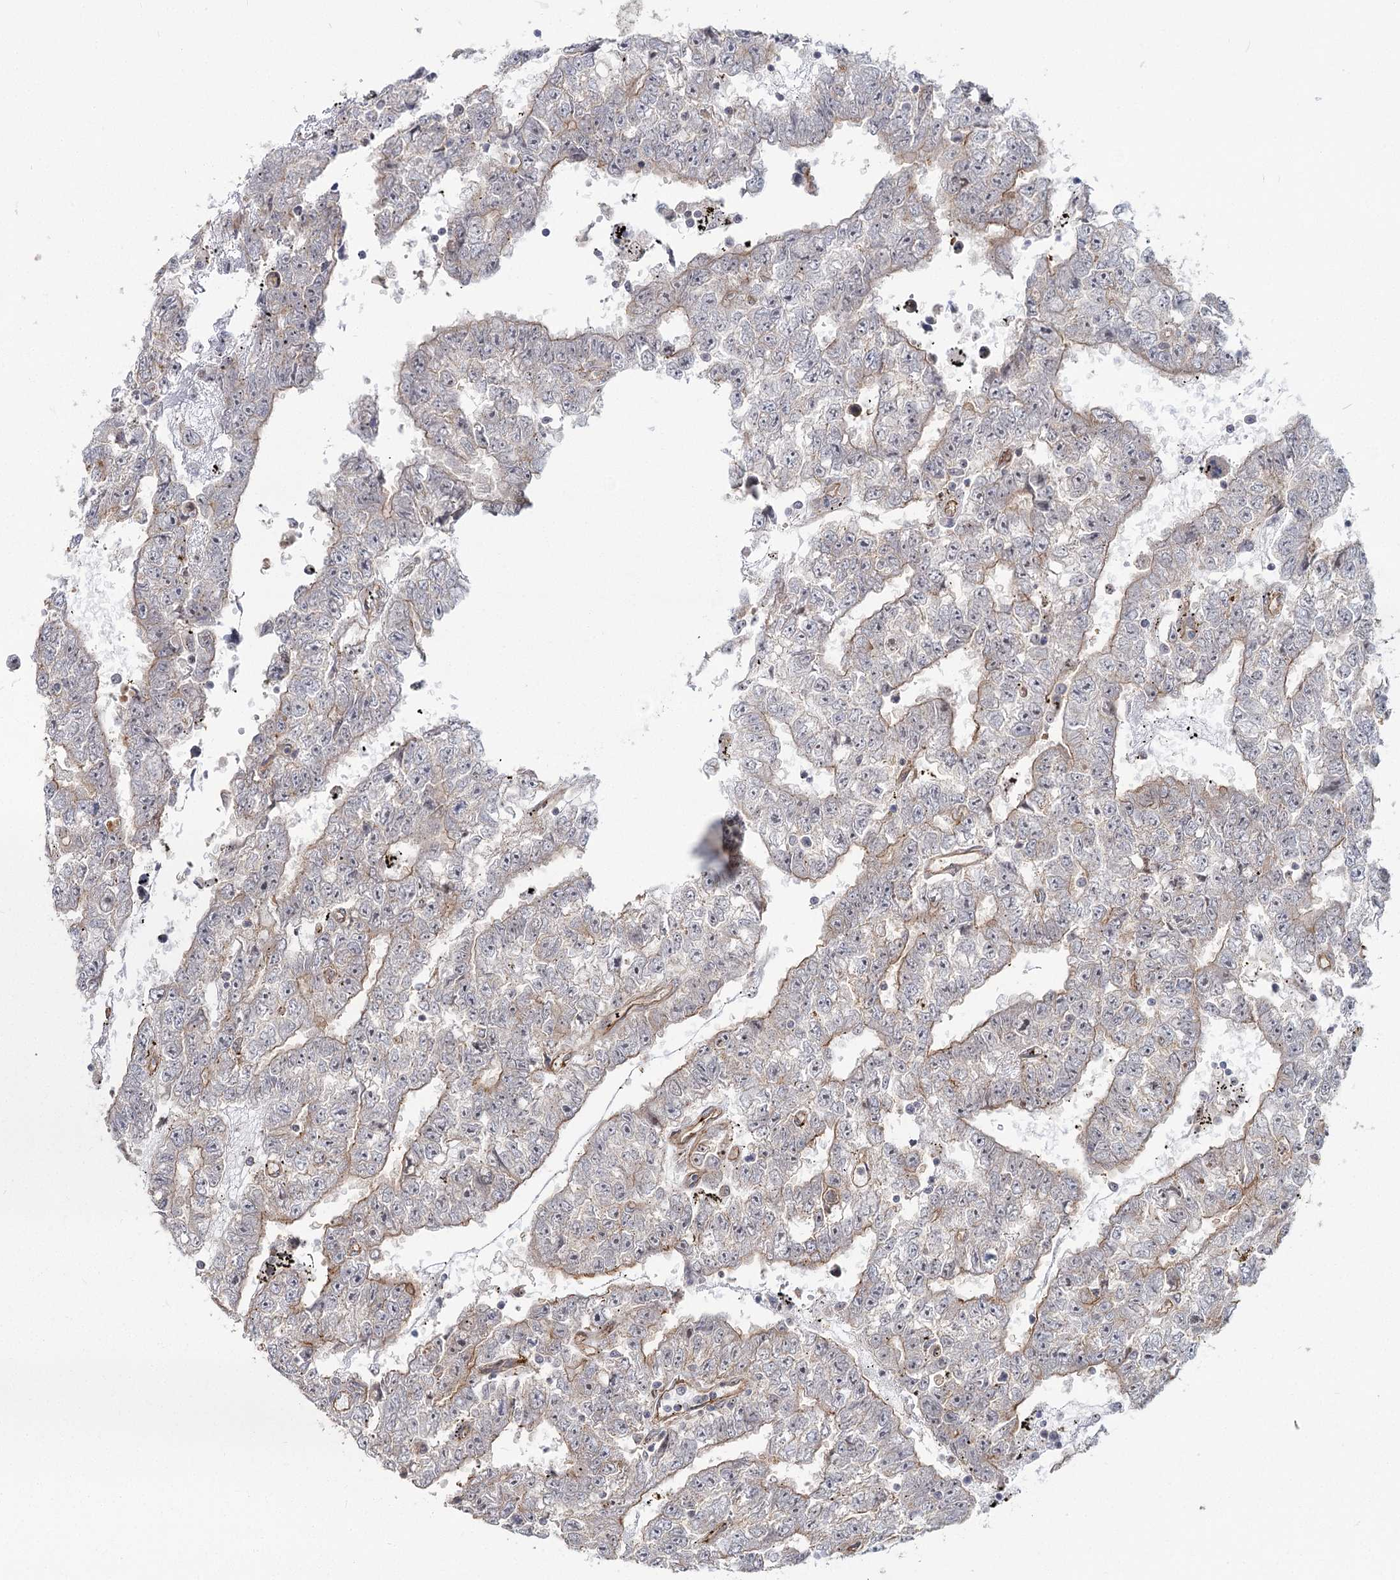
{"staining": {"intensity": "weak", "quantity": "25%-75%", "location": "cytoplasmic/membranous"}, "tissue": "testis cancer", "cell_type": "Tumor cells", "image_type": "cancer", "snomed": [{"axis": "morphology", "description": "Carcinoma, Embryonal, NOS"}, {"axis": "topography", "description": "Testis"}], "caption": "Tumor cells exhibit low levels of weak cytoplasmic/membranous positivity in about 25%-75% of cells in testis embryonal carcinoma. The staining was performed using DAB (3,3'-diaminobenzidine) to visualize the protein expression in brown, while the nuclei were stained in blue with hematoxylin (Magnification: 20x).", "gene": "RPP14", "patient": {"sex": "male", "age": 25}}